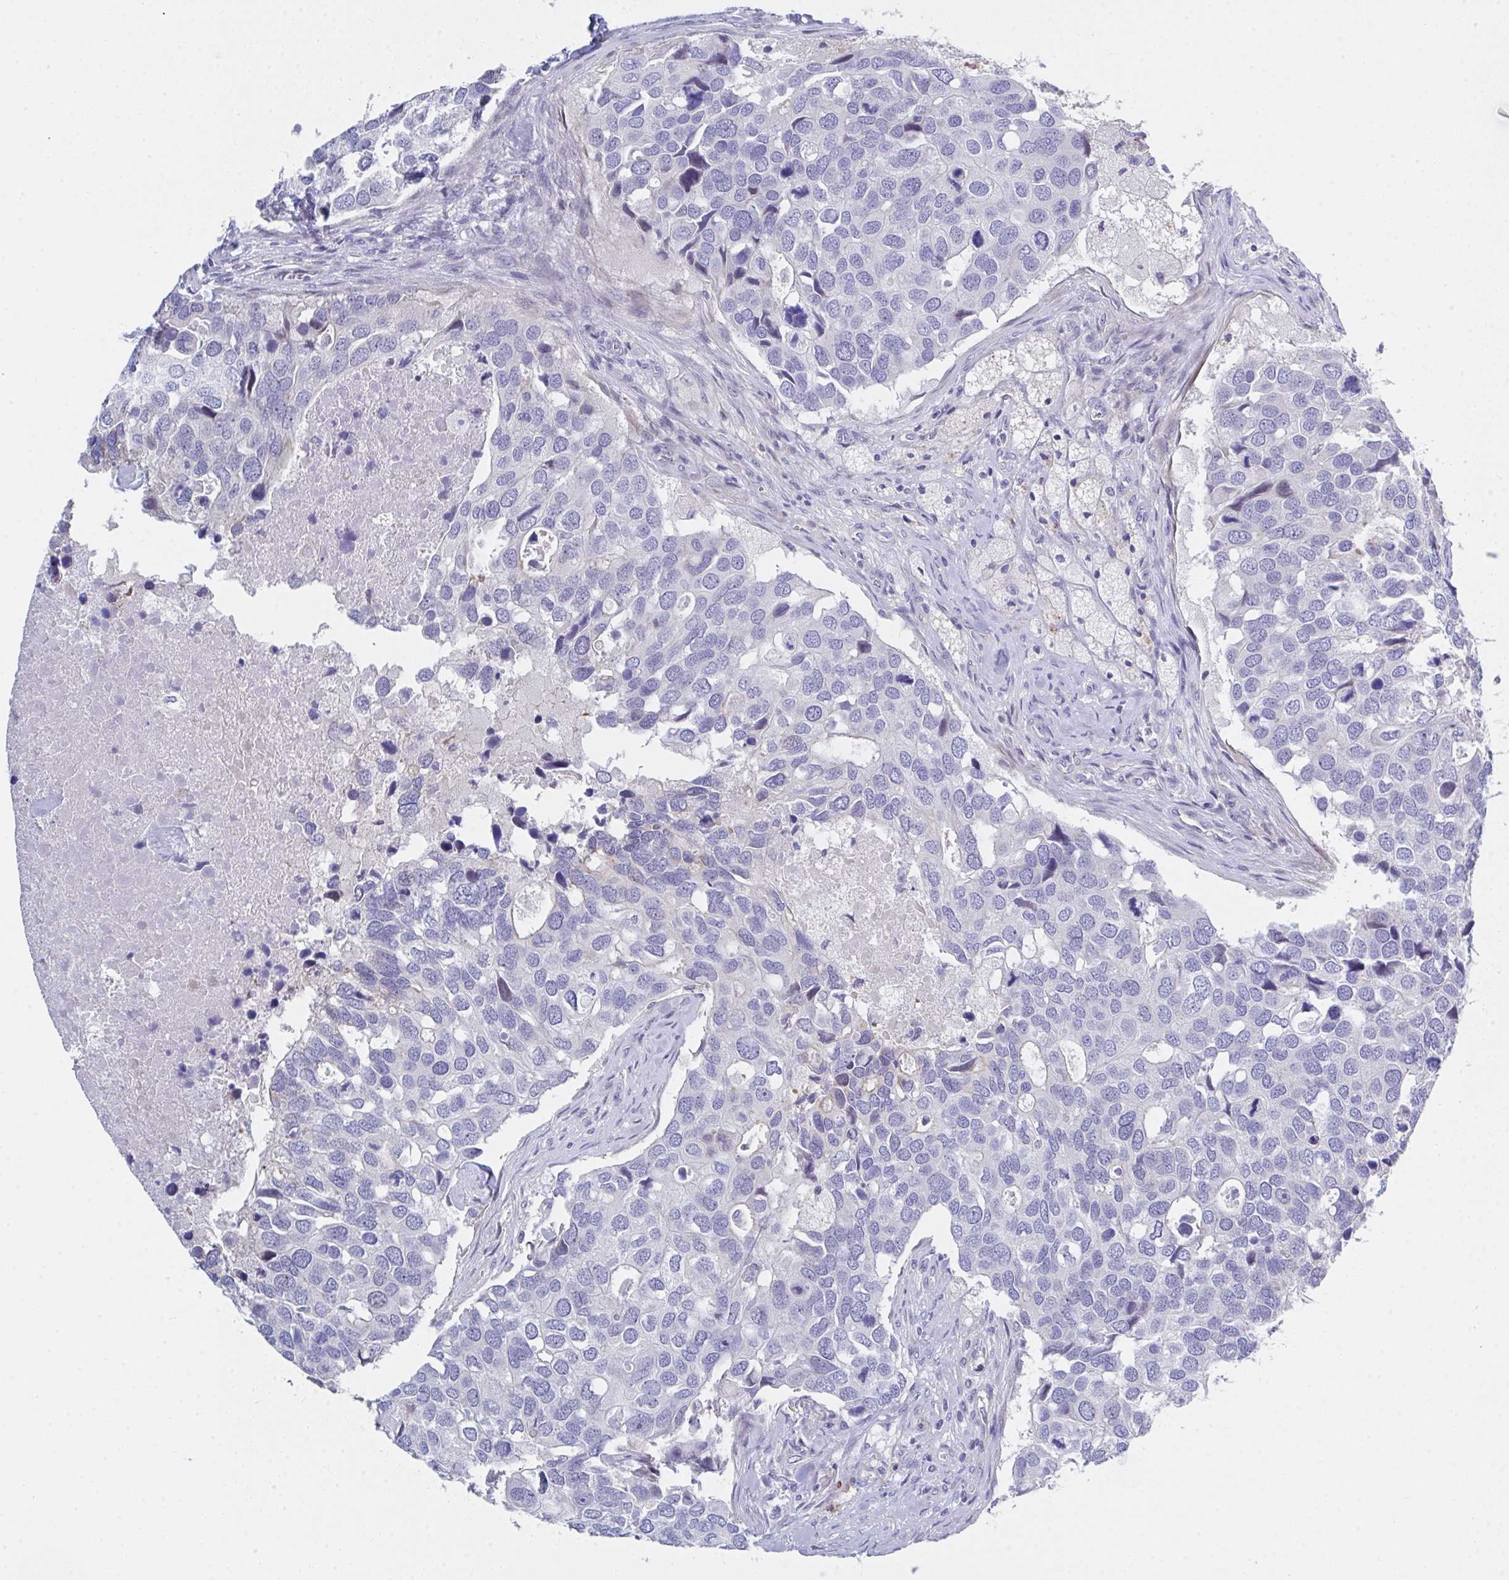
{"staining": {"intensity": "negative", "quantity": "none", "location": "none"}, "tissue": "breast cancer", "cell_type": "Tumor cells", "image_type": "cancer", "snomed": [{"axis": "morphology", "description": "Duct carcinoma"}, {"axis": "topography", "description": "Breast"}], "caption": "A micrograph of breast cancer (intraductal carcinoma) stained for a protein shows no brown staining in tumor cells.", "gene": "FBXO47", "patient": {"sex": "female", "age": 83}}